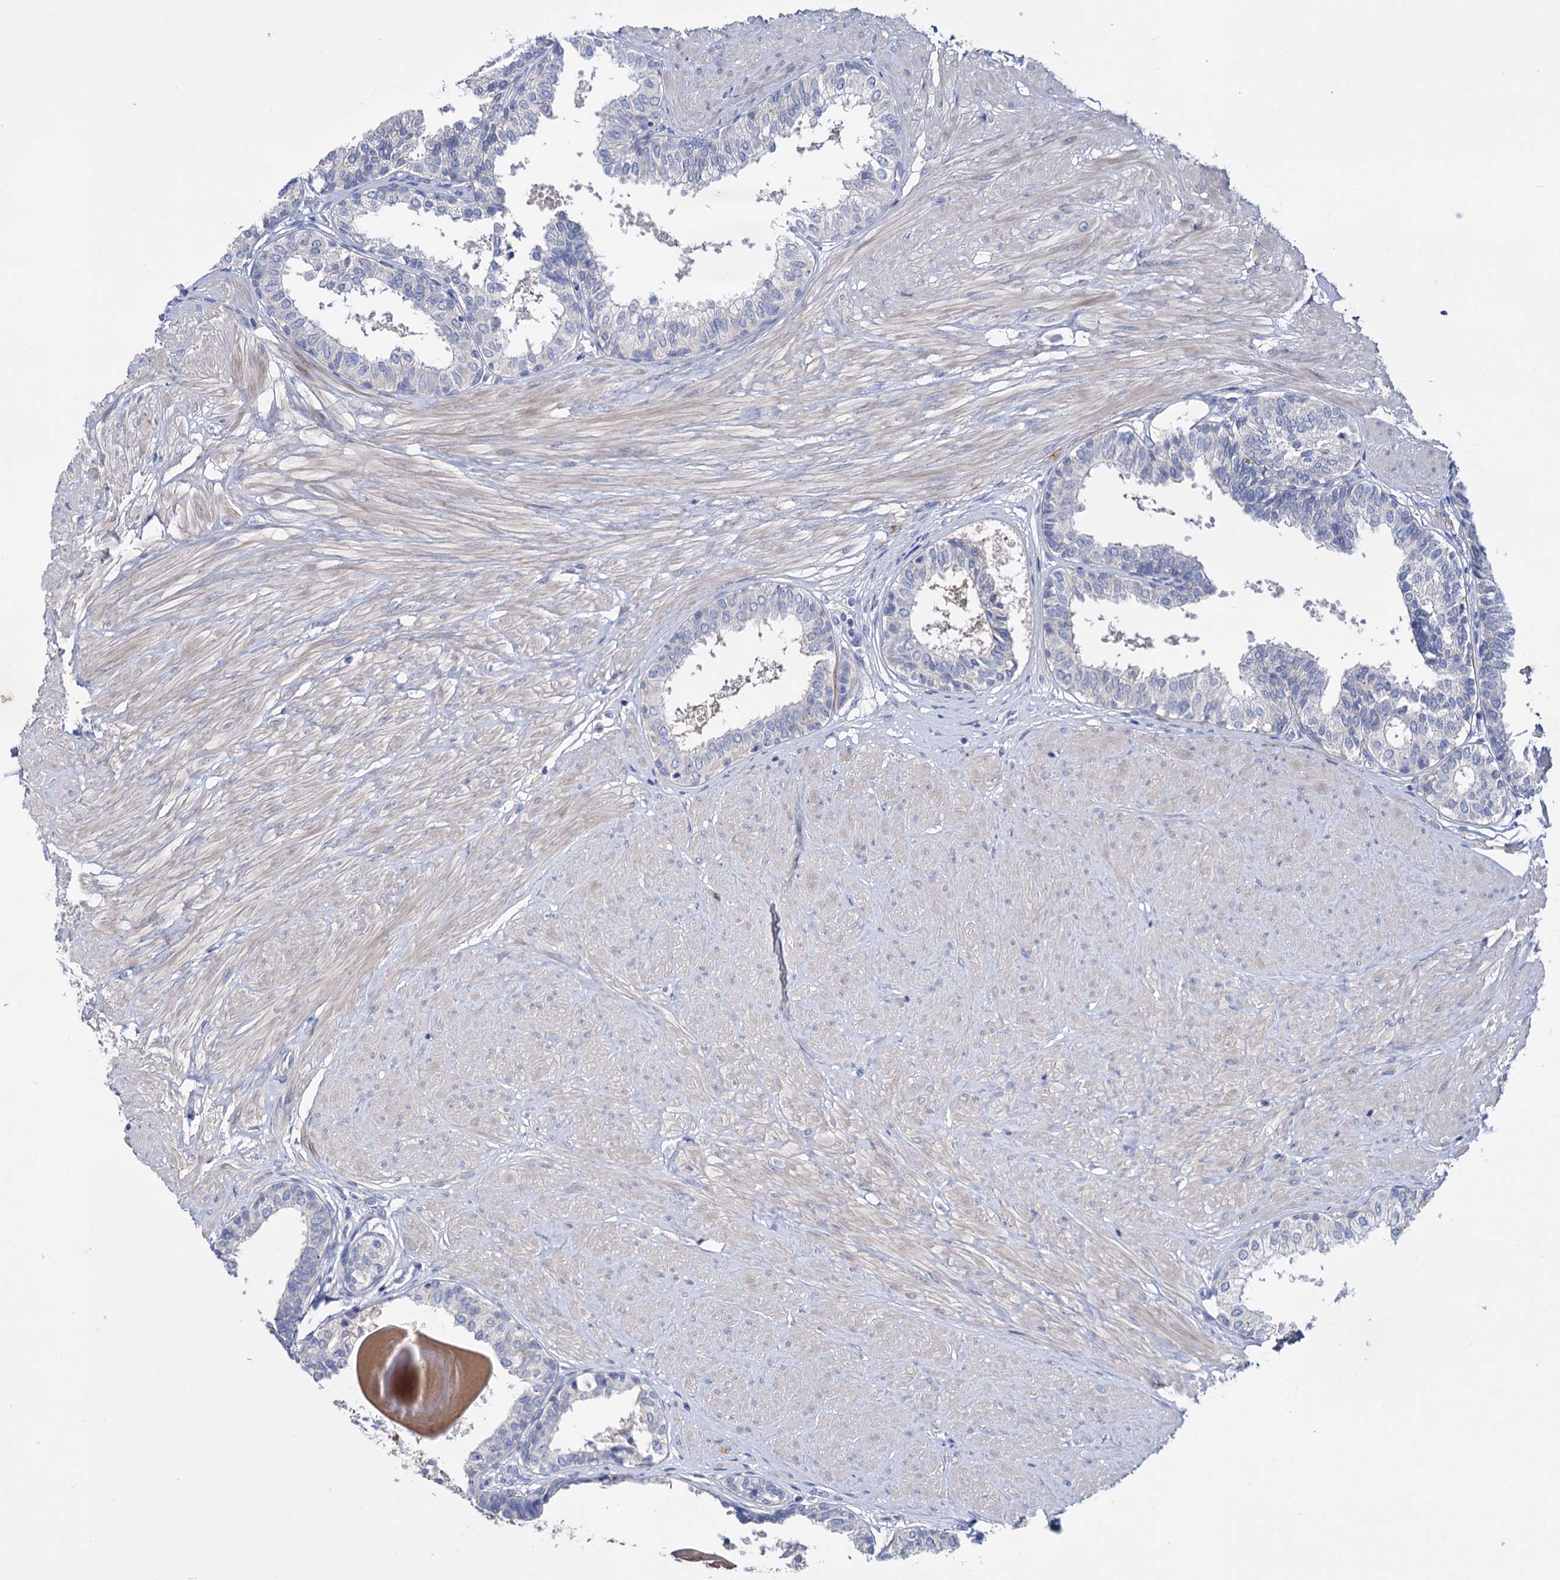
{"staining": {"intensity": "negative", "quantity": "none", "location": "none"}, "tissue": "prostate", "cell_type": "Glandular cells", "image_type": "normal", "snomed": [{"axis": "morphology", "description": "Normal tissue, NOS"}, {"axis": "topography", "description": "Prostate"}], "caption": "IHC of benign human prostate displays no expression in glandular cells.", "gene": "PPP1R32", "patient": {"sex": "male", "age": 48}}